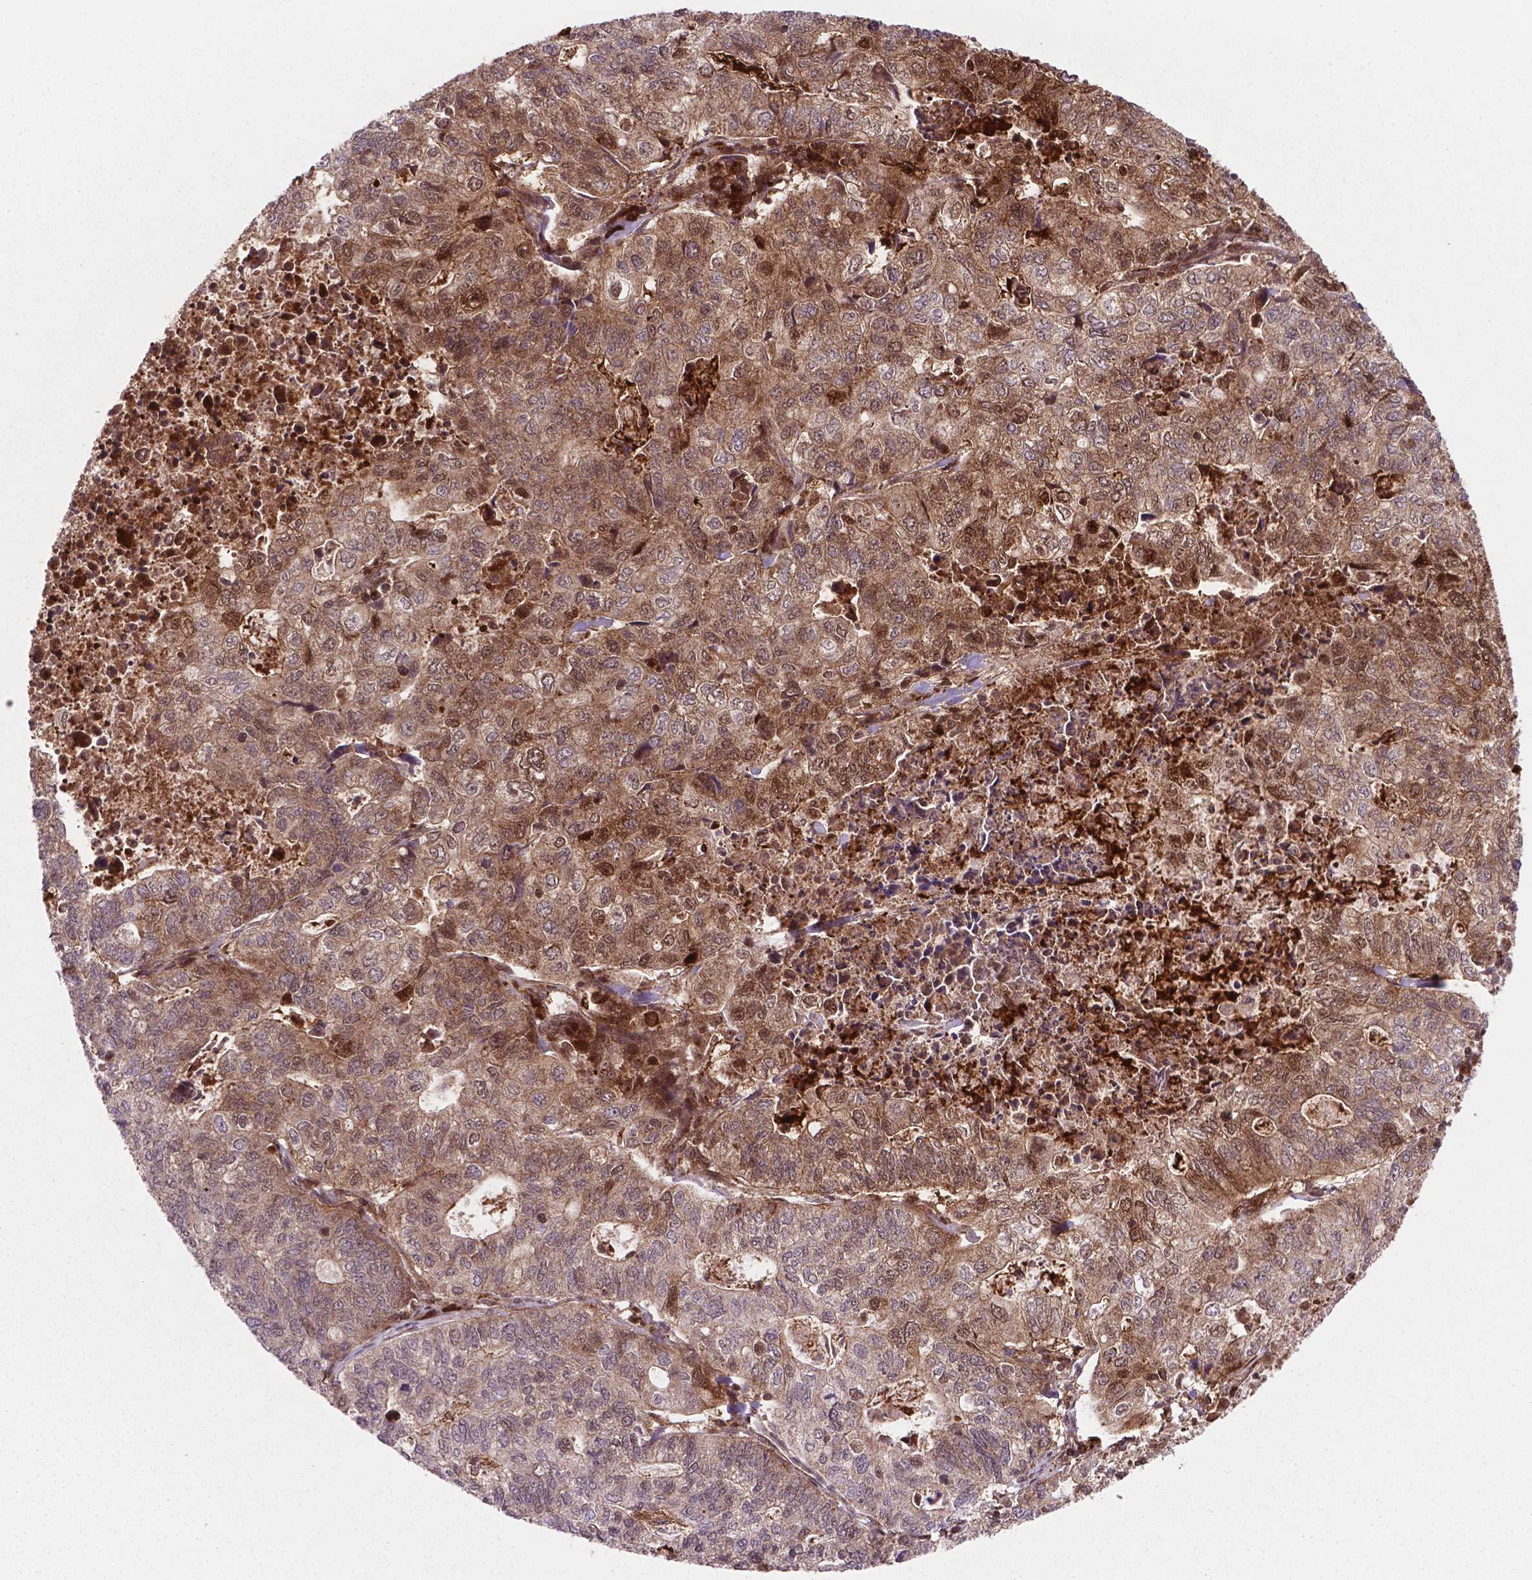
{"staining": {"intensity": "strong", "quantity": "25%-75%", "location": "cytoplasmic/membranous"}, "tissue": "stomach cancer", "cell_type": "Tumor cells", "image_type": "cancer", "snomed": [{"axis": "morphology", "description": "Adenocarcinoma, NOS"}, {"axis": "topography", "description": "Stomach, upper"}], "caption": "This histopathology image reveals immunohistochemistry (IHC) staining of human stomach cancer (adenocarcinoma), with high strong cytoplasmic/membranous expression in about 25%-75% of tumor cells.", "gene": "LDHA", "patient": {"sex": "female", "age": 67}}